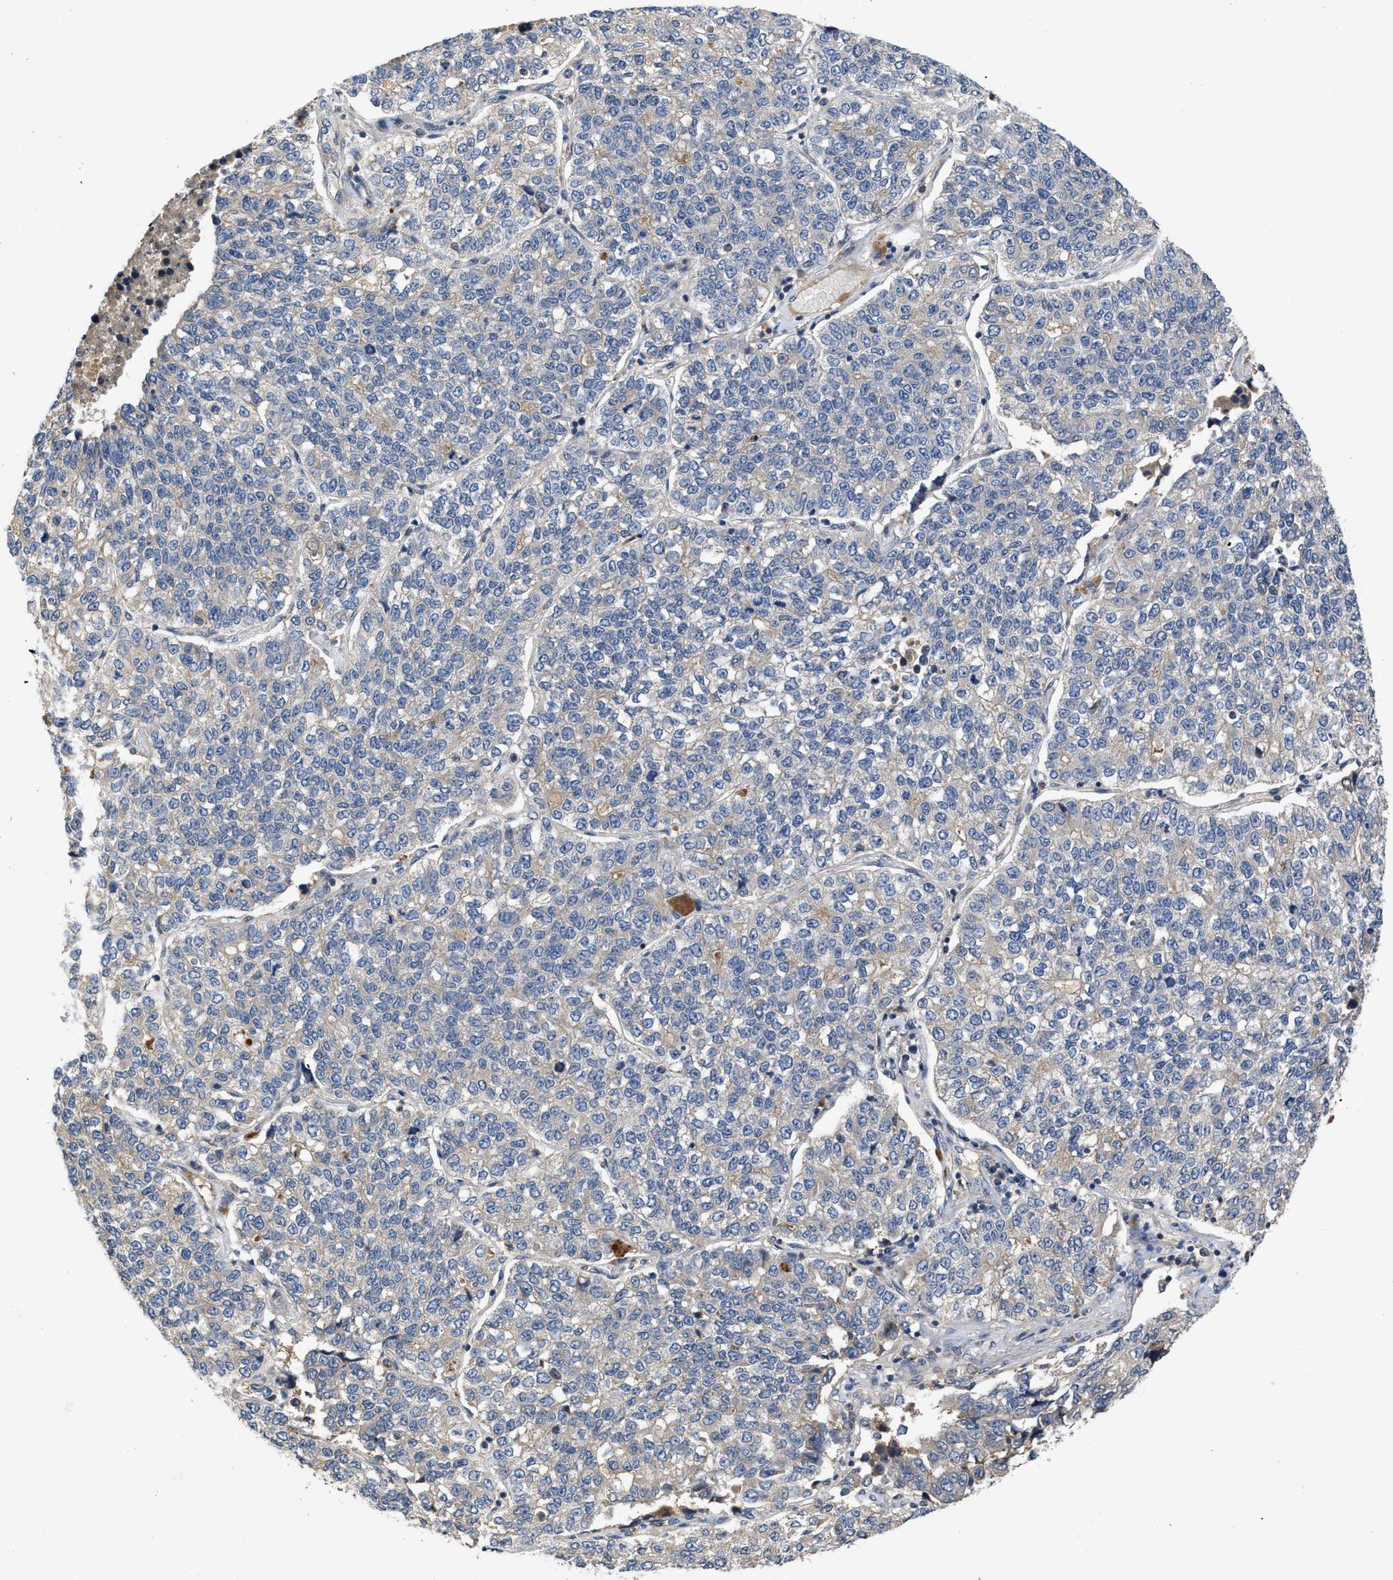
{"staining": {"intensity": "negative", "quantity": "none", "location": "none"}, "tissue": "lung cancer", "cell_type": "Tumor cells", "image_type": "cancer", "snomed": [{"axis": "morphology", "description": "Adenocarcinoma, NOS"}, {"axis": "topography", "description": "Lung"}], "caption": "A high-resolution histopathology image shows immunohistochemistry staining of lung cancer, which shows no significant expression in tumor cells.", "gene": "VPS4A", "patient": {"sex": "male", "age": 49}}